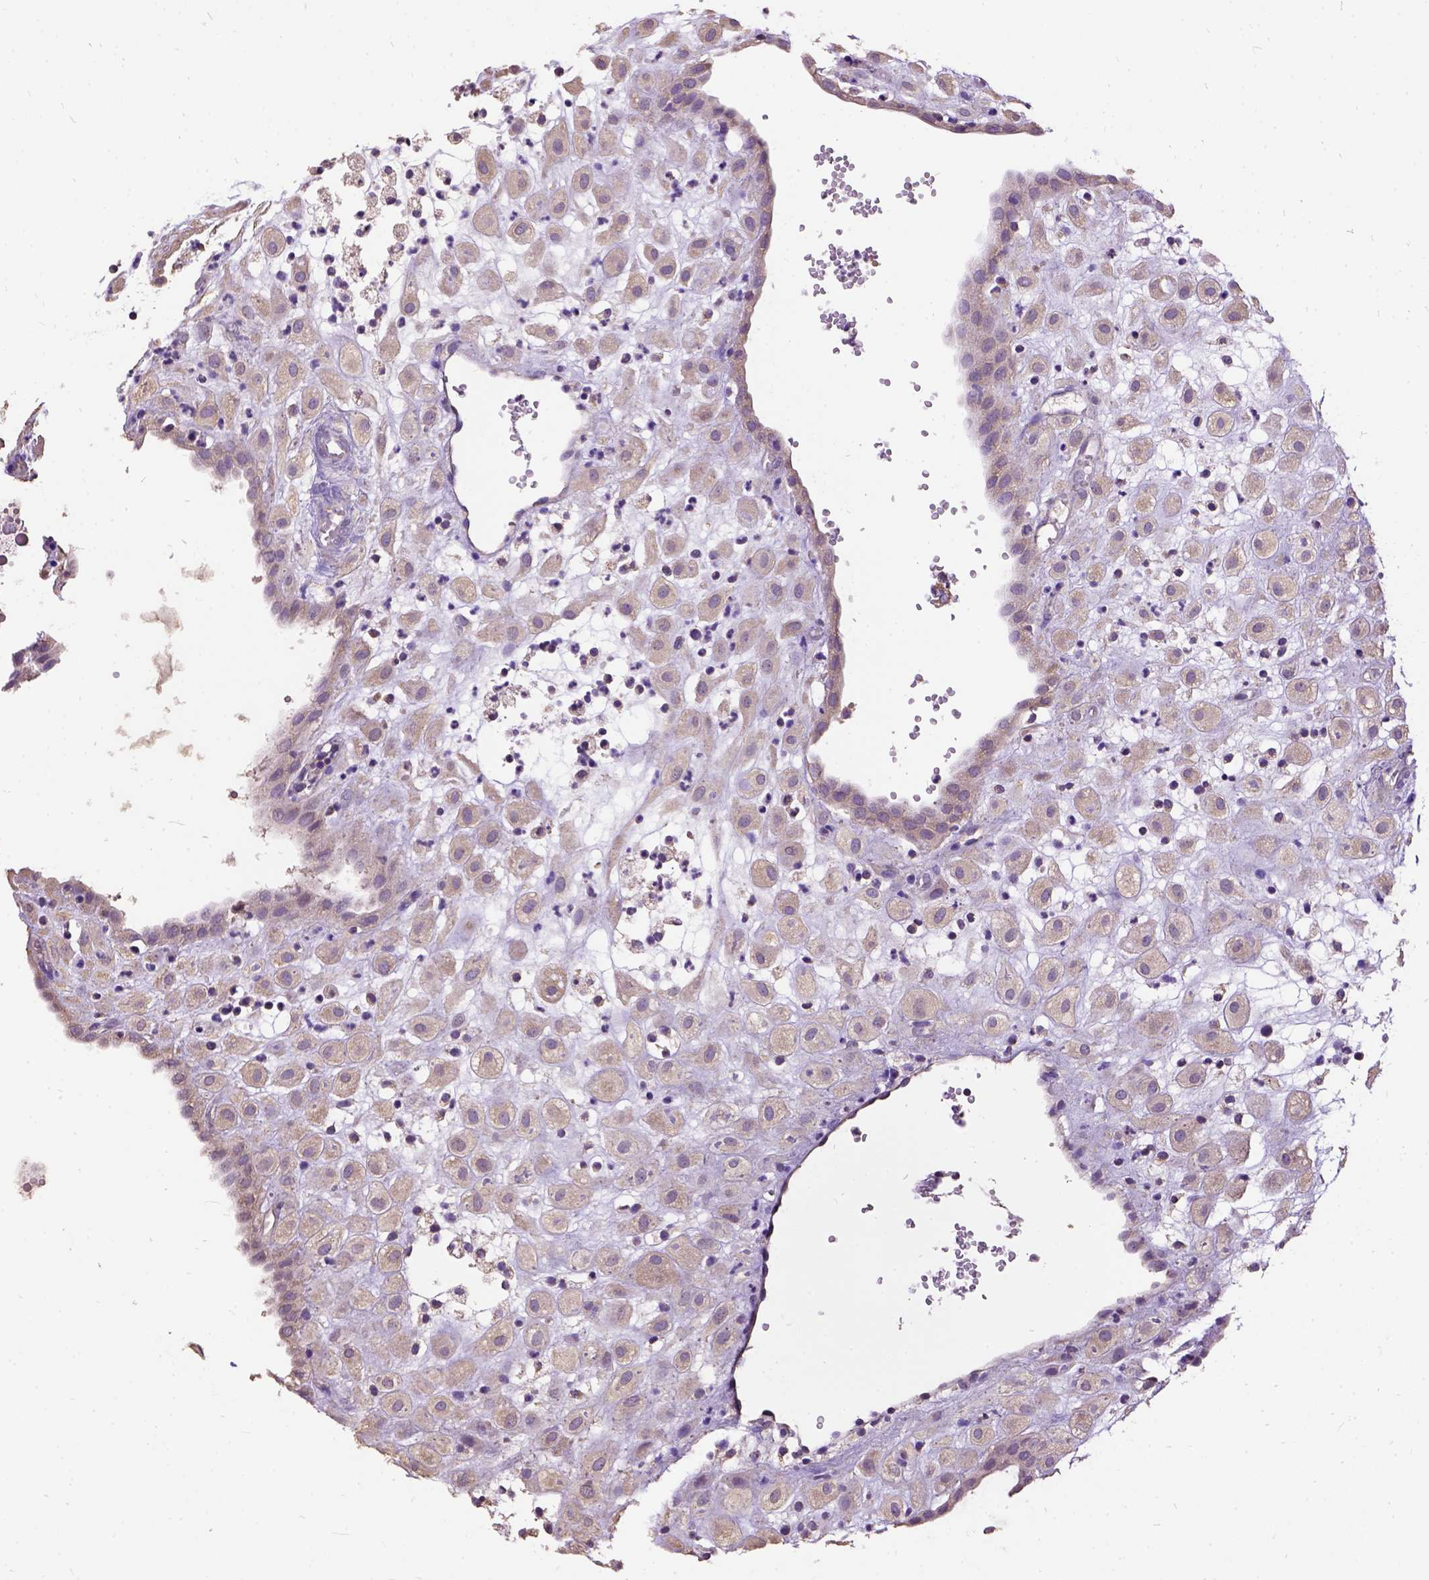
{"staining": {"intensity": "weak", "quantity": ">75%", "location": "cytoplasmic/membranous"}, "tissue": "placenta", "cell_type": "Decidual cells", "image_type": "normal", "snomed": [{"axis": "morphology", "description": "Normal tissue, NOS"}, {"axis": "topography", "description": "Placenta"}], "caption": "Protein expression analysis of unremarkable placenta reveals weak cytoplasmic/membranous expression in about >75% of decidual cells.", "gene": "DQX1", "patient": {"sex": "female", "age": 24}}